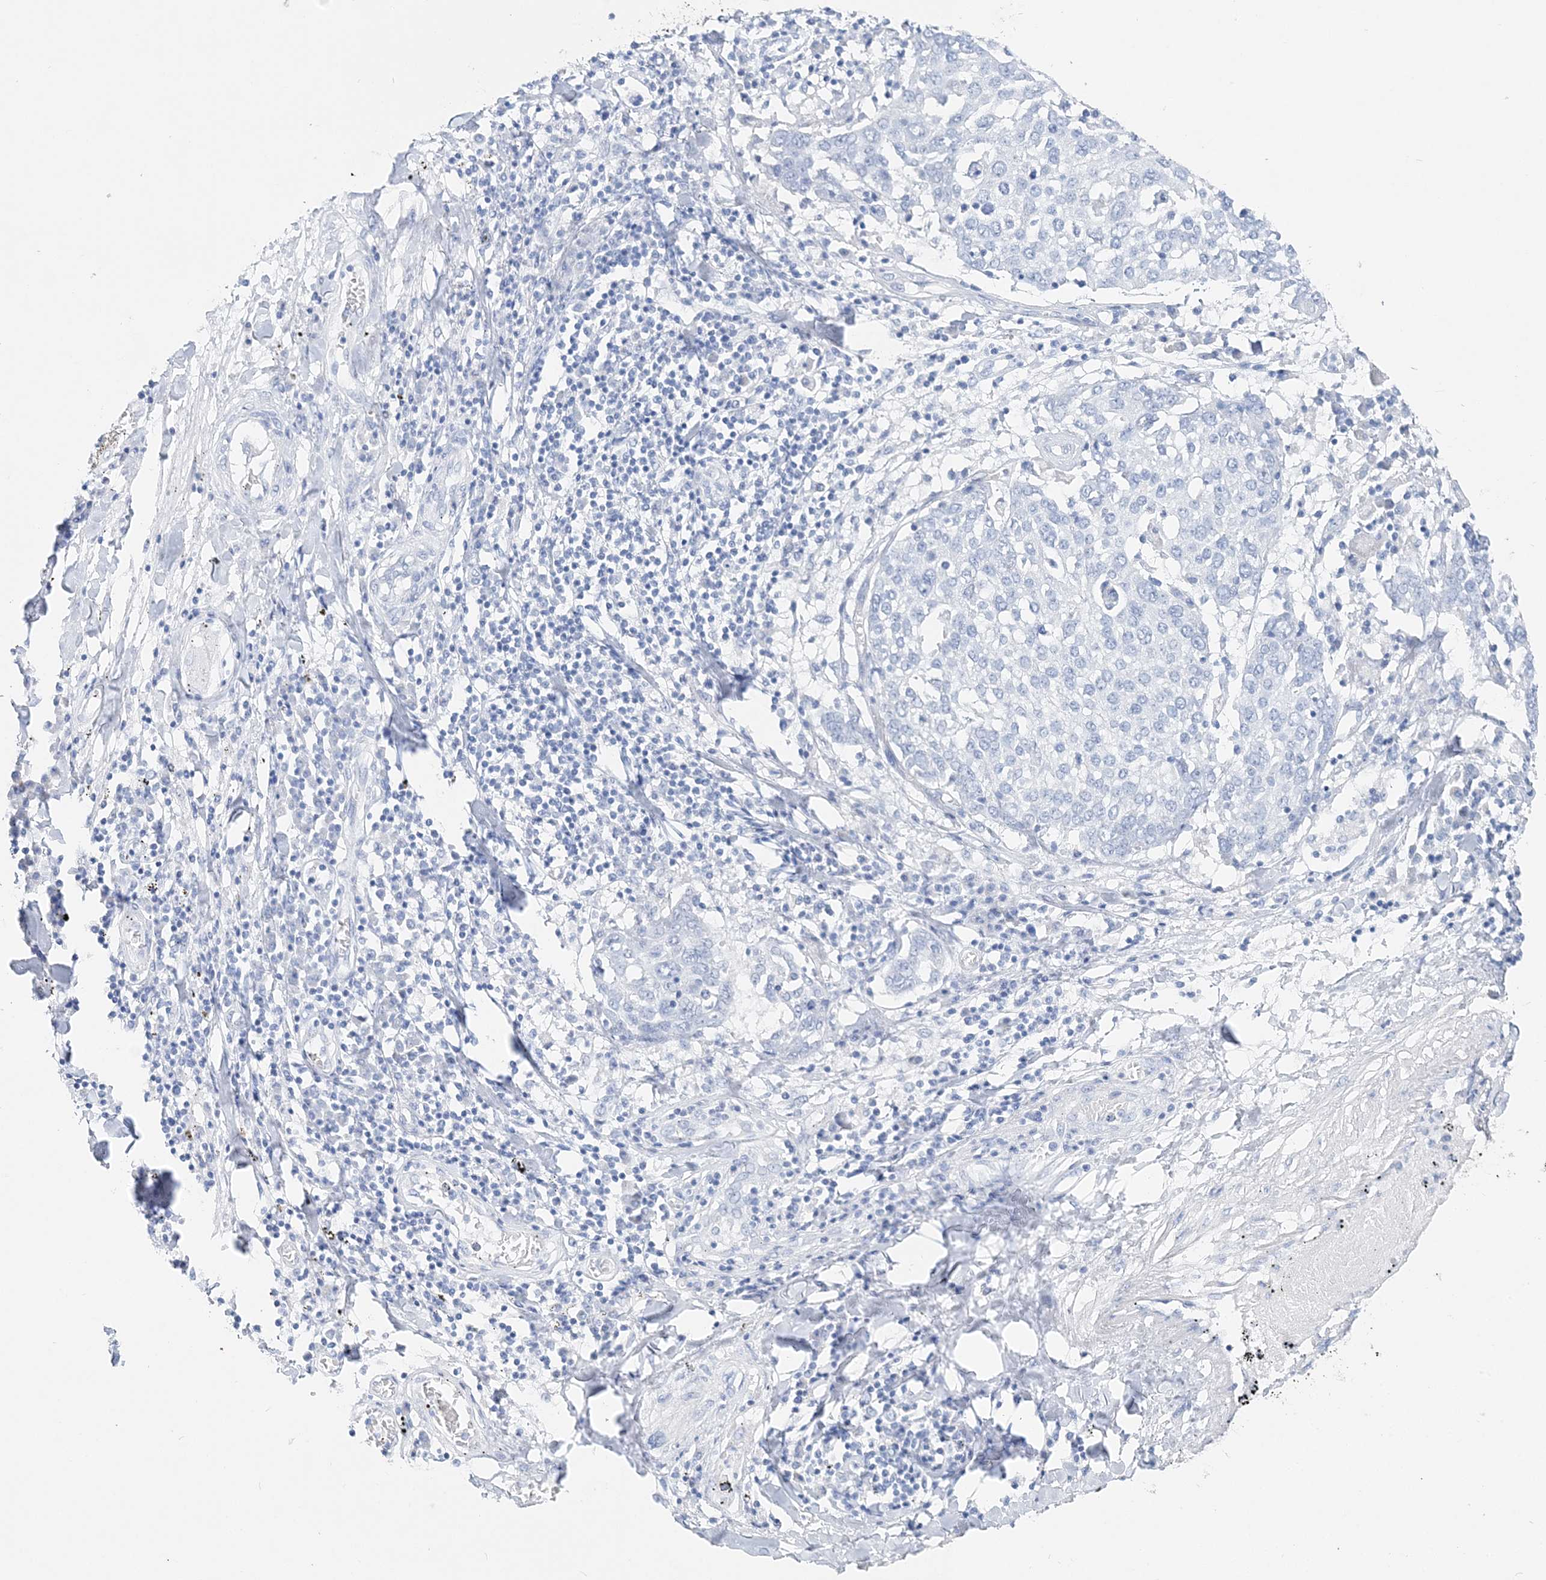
{"staining": {"intensity": "negative", "quantity": "none", "location": "none"}, "tissue": "lung cancer", "cell_type": "Tumor cells", "image_type": "cancer", "snomed": [{"axis": "morphology", "description": "Squamous cell carcinoma, NOS"}, {"axis": "topography", "description": "Lung"}], "caption": "The photomicrograph reveals no staining of tumor cells in lung squamous cell carcinoma.", "gene": "TSPYL6", "patient": {"sex": "male", "age": 65}}